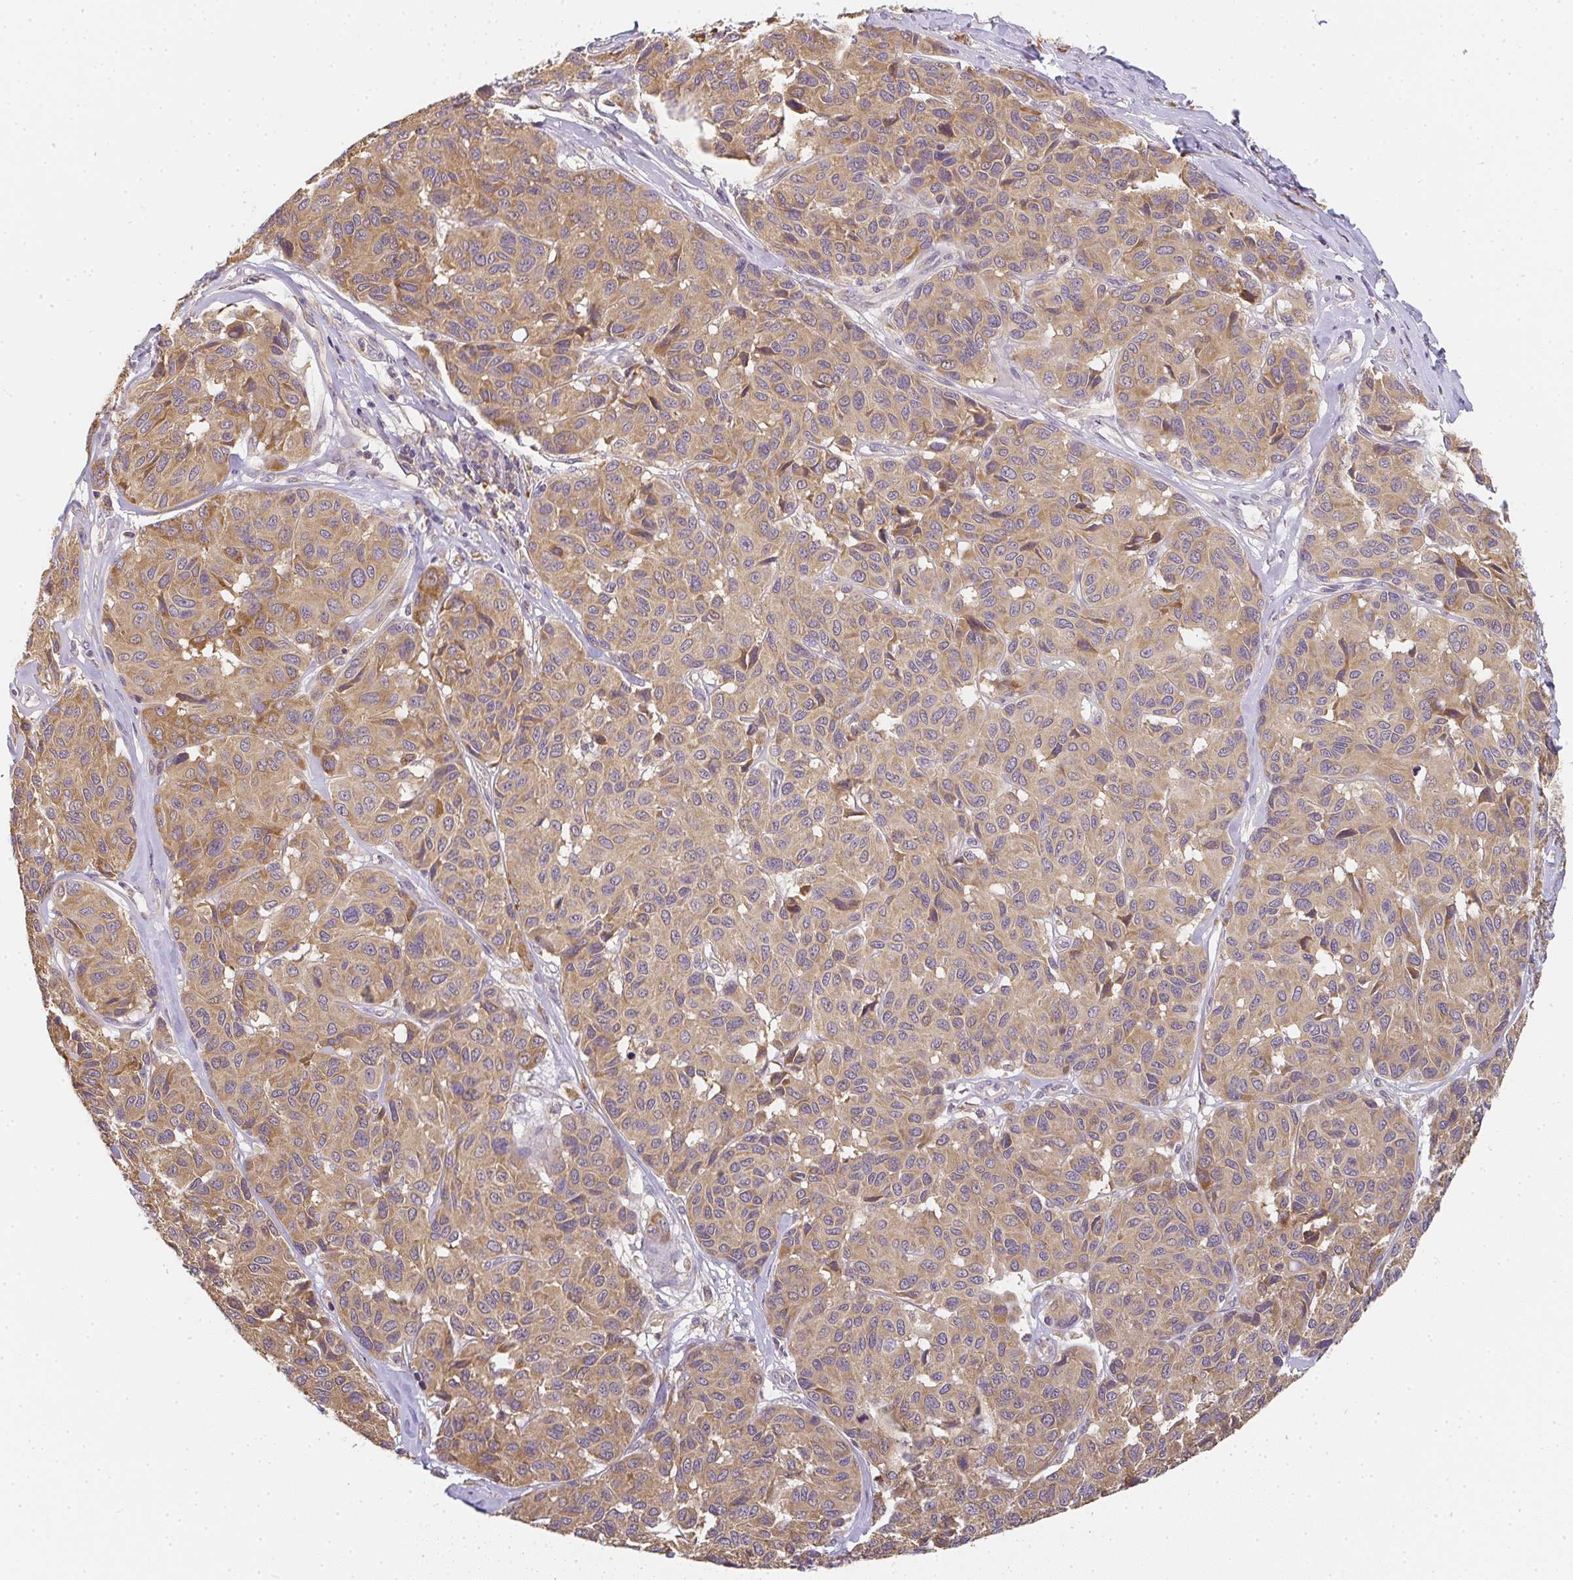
{"staining": {"intensity": "moderate", "quantity": ">75%", "location": "cytoplasmic/membranous"}, "tissue": "melanoma", "cell_type": "Tumor cells", "image_type": "cancer", "snomed": [{"axis": "morphology", "description": "Malignant melanoma, NOS"}, {"axis": "topography", "description": "Skin"}], "caption": "Malignant melanoma stained with DAB immunohistochemistry (IHC) exhibits medium levels of moderate cytoplasmic/membranous expression in about >75% of tumor cells.", "gene": "SLC35B3", "patient": {"sex": "female", "age": 66}}